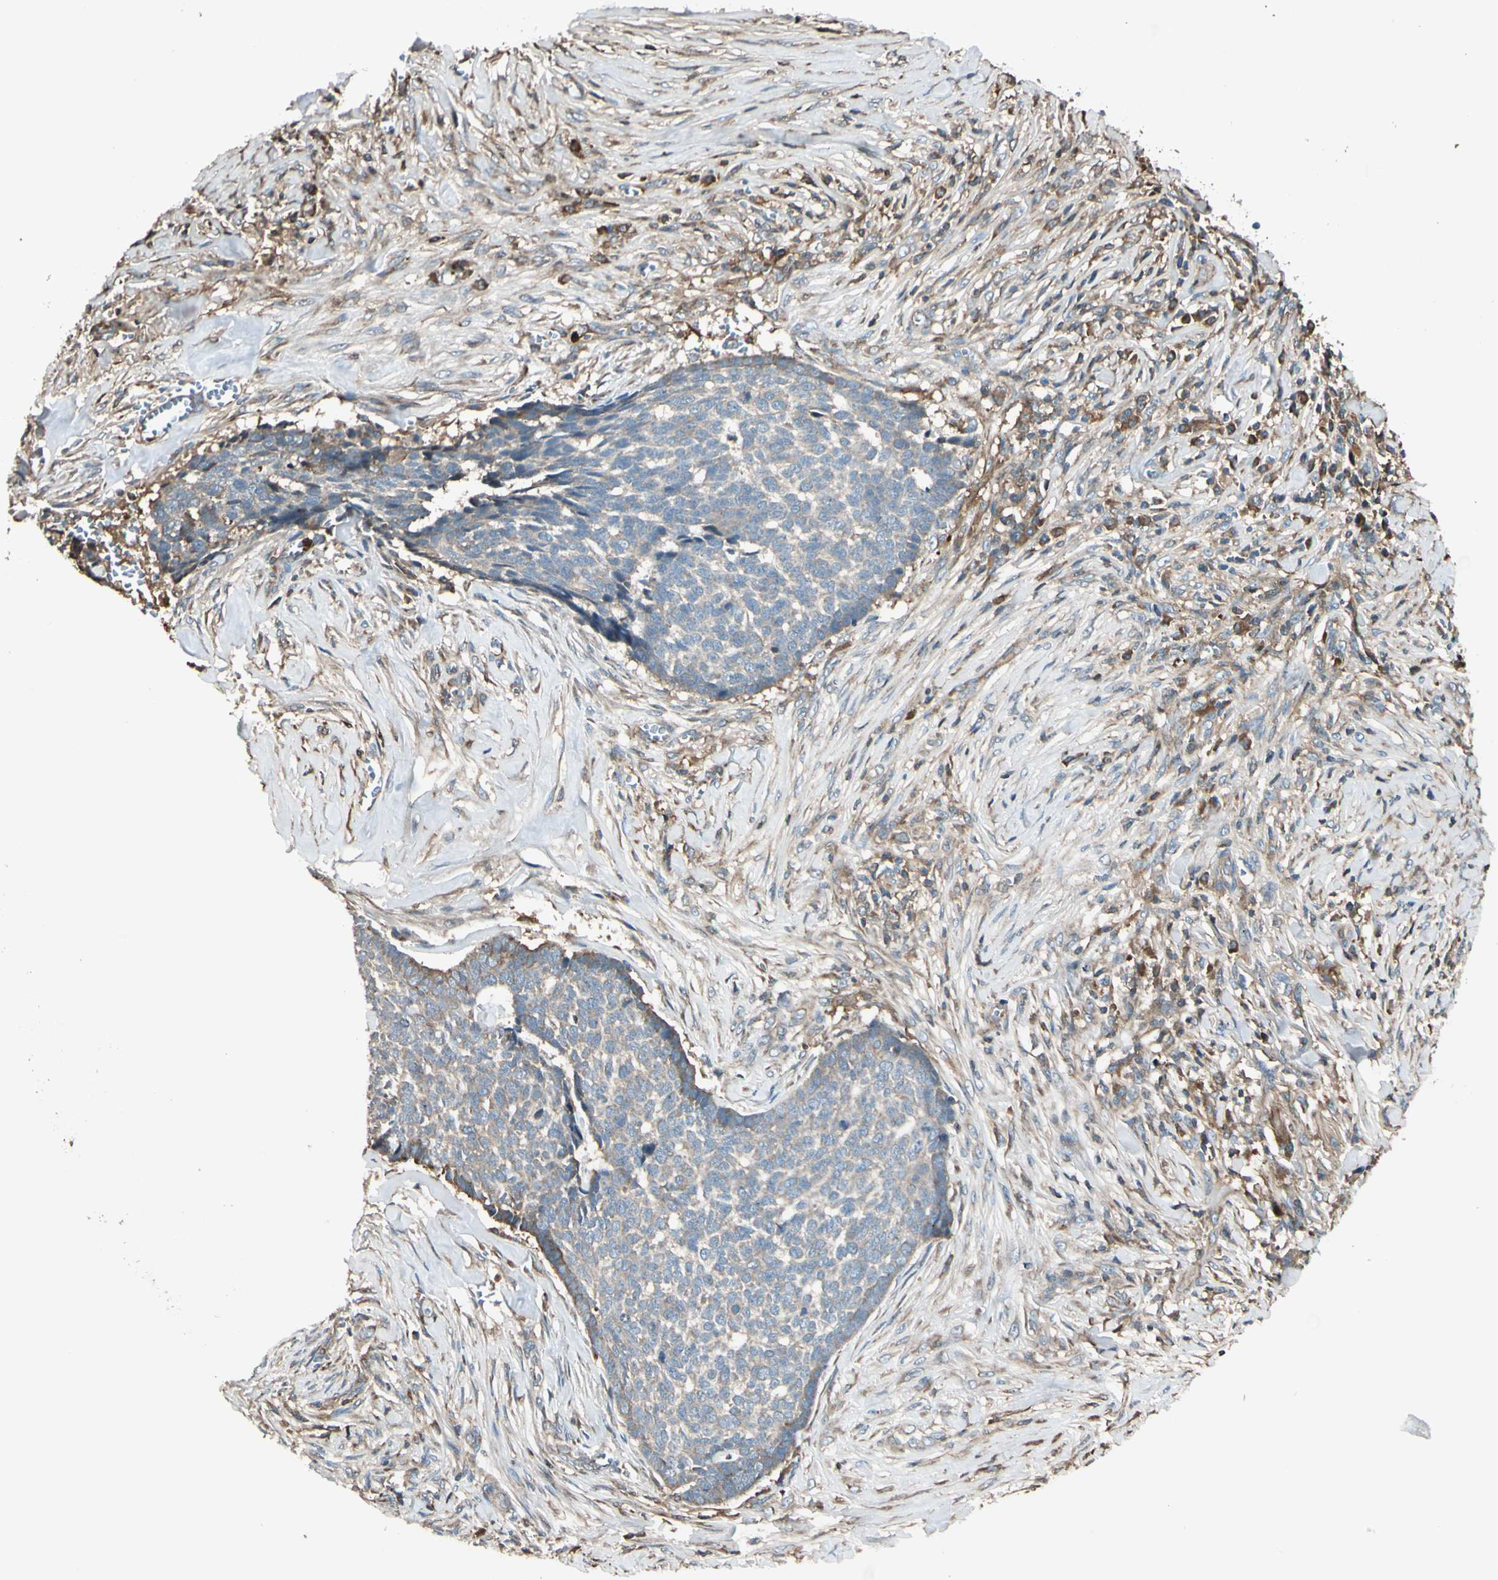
{"staining": {"intensity": "weak", "quantity": "25%-75%", "location": "cytoplasmic/membranous"}, "tissue": "skin cancer", "cell_type": "Tumor cells", "image_type": "cancer", "snomed": [{"axis": "morphology", "description": "Basal cell carcinoma"}, {"axis": "topography", "description": "Skin"}], "caption": "DAB immunohistochemical staining of basal cell carcinoma (skin) shows weak cytoplasmic/membranous protein positivity in about 25%-75% of tumor cells.", "gene": "STX11", "patient": {"sex": "male", "age": 84}}